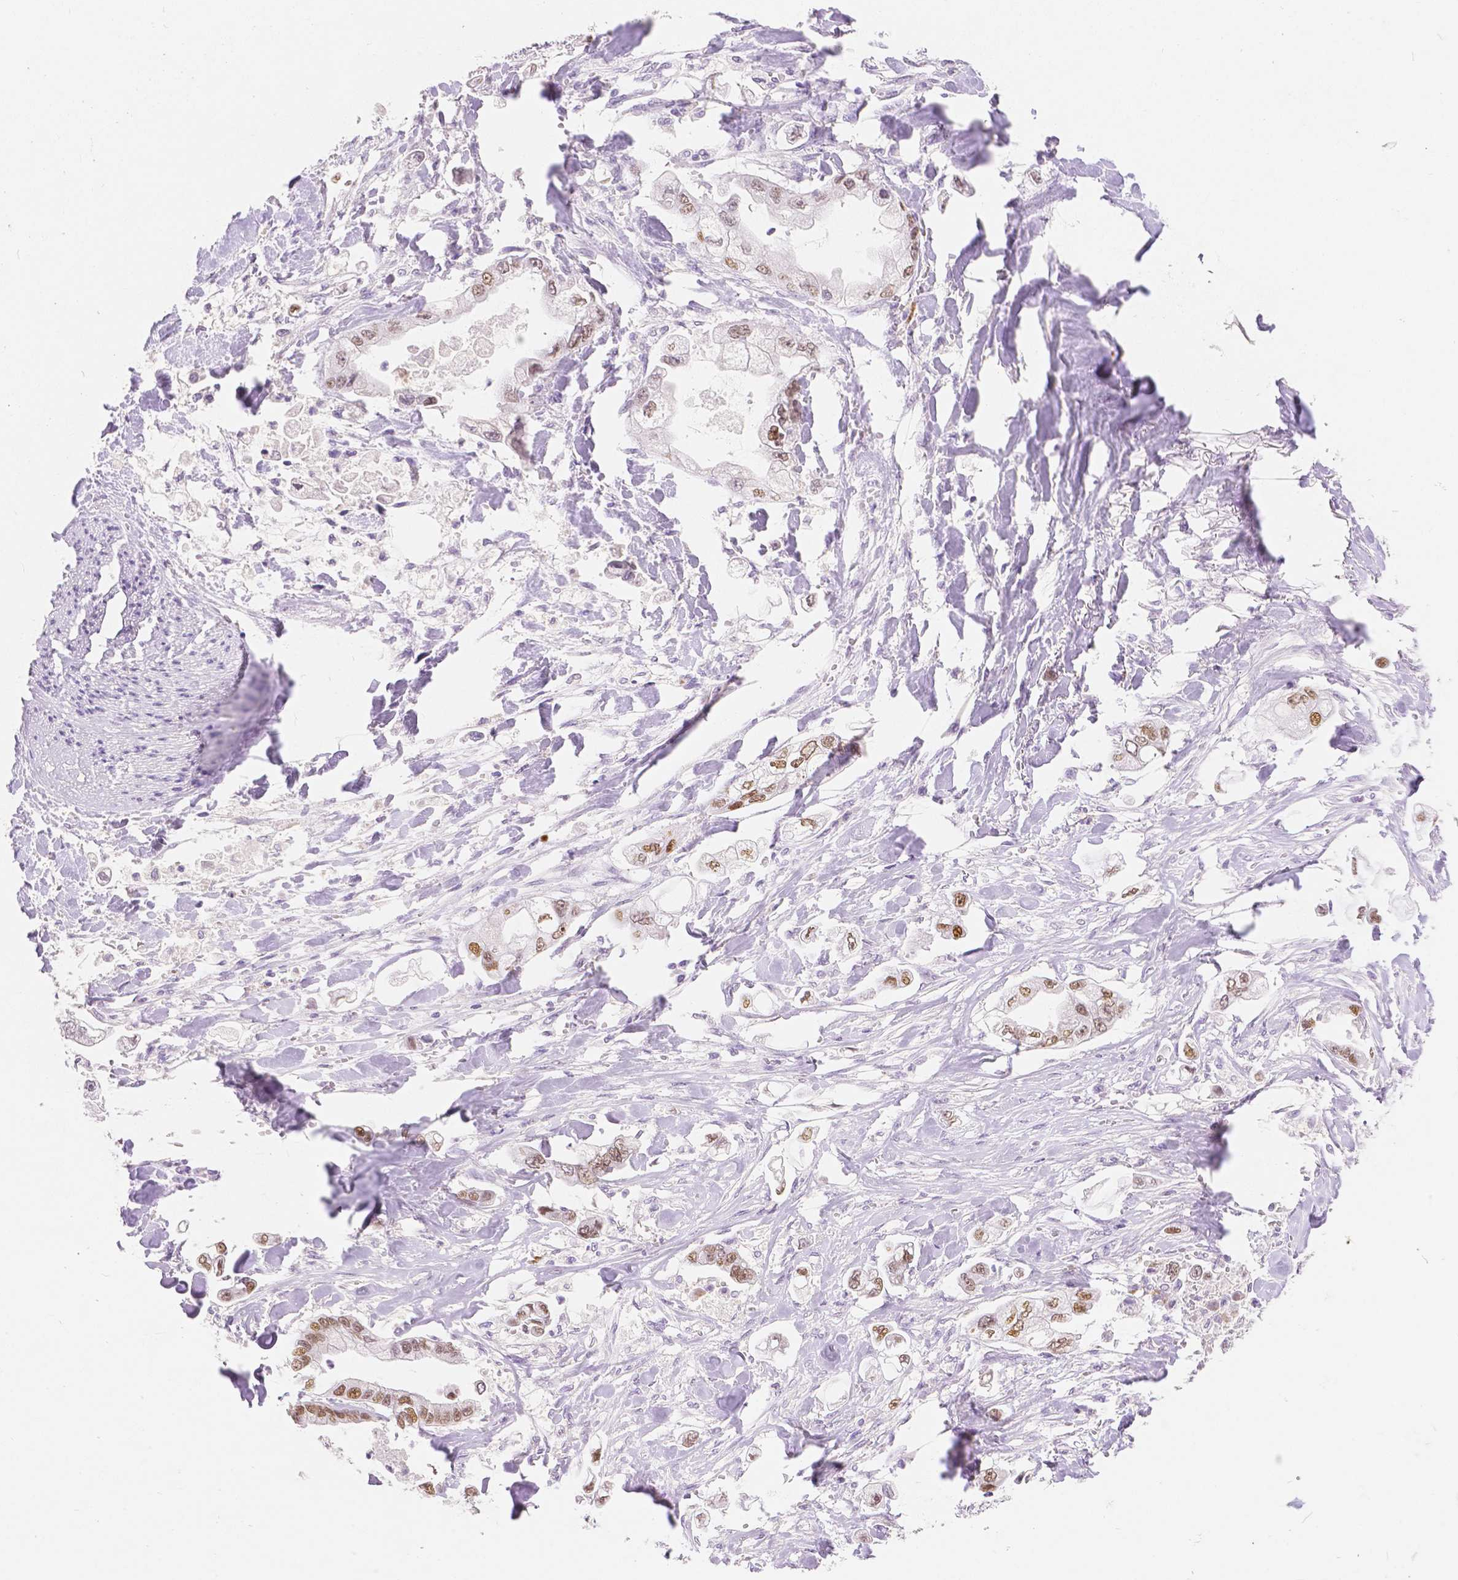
{"staining": {"intensity": "moderate", "quantity": ">75%", "location": "nuclear"}, "tissue": "stomach cancer", "cell_type": "Tumor cells", "image_type": "cancer", "snomed": [{"axis": "morphology", "description": "Adenocarcinoma, NOS"}, {"axis": "topography", "description": "Stomach"}], "caption": "Moderate nuclear positivity is appreciated in approximately >75% of tumor cells in stomach cancer (adenocarcinoma).", "gene": "HNF1B", "patient": {"sex": "male", "age": 62}}